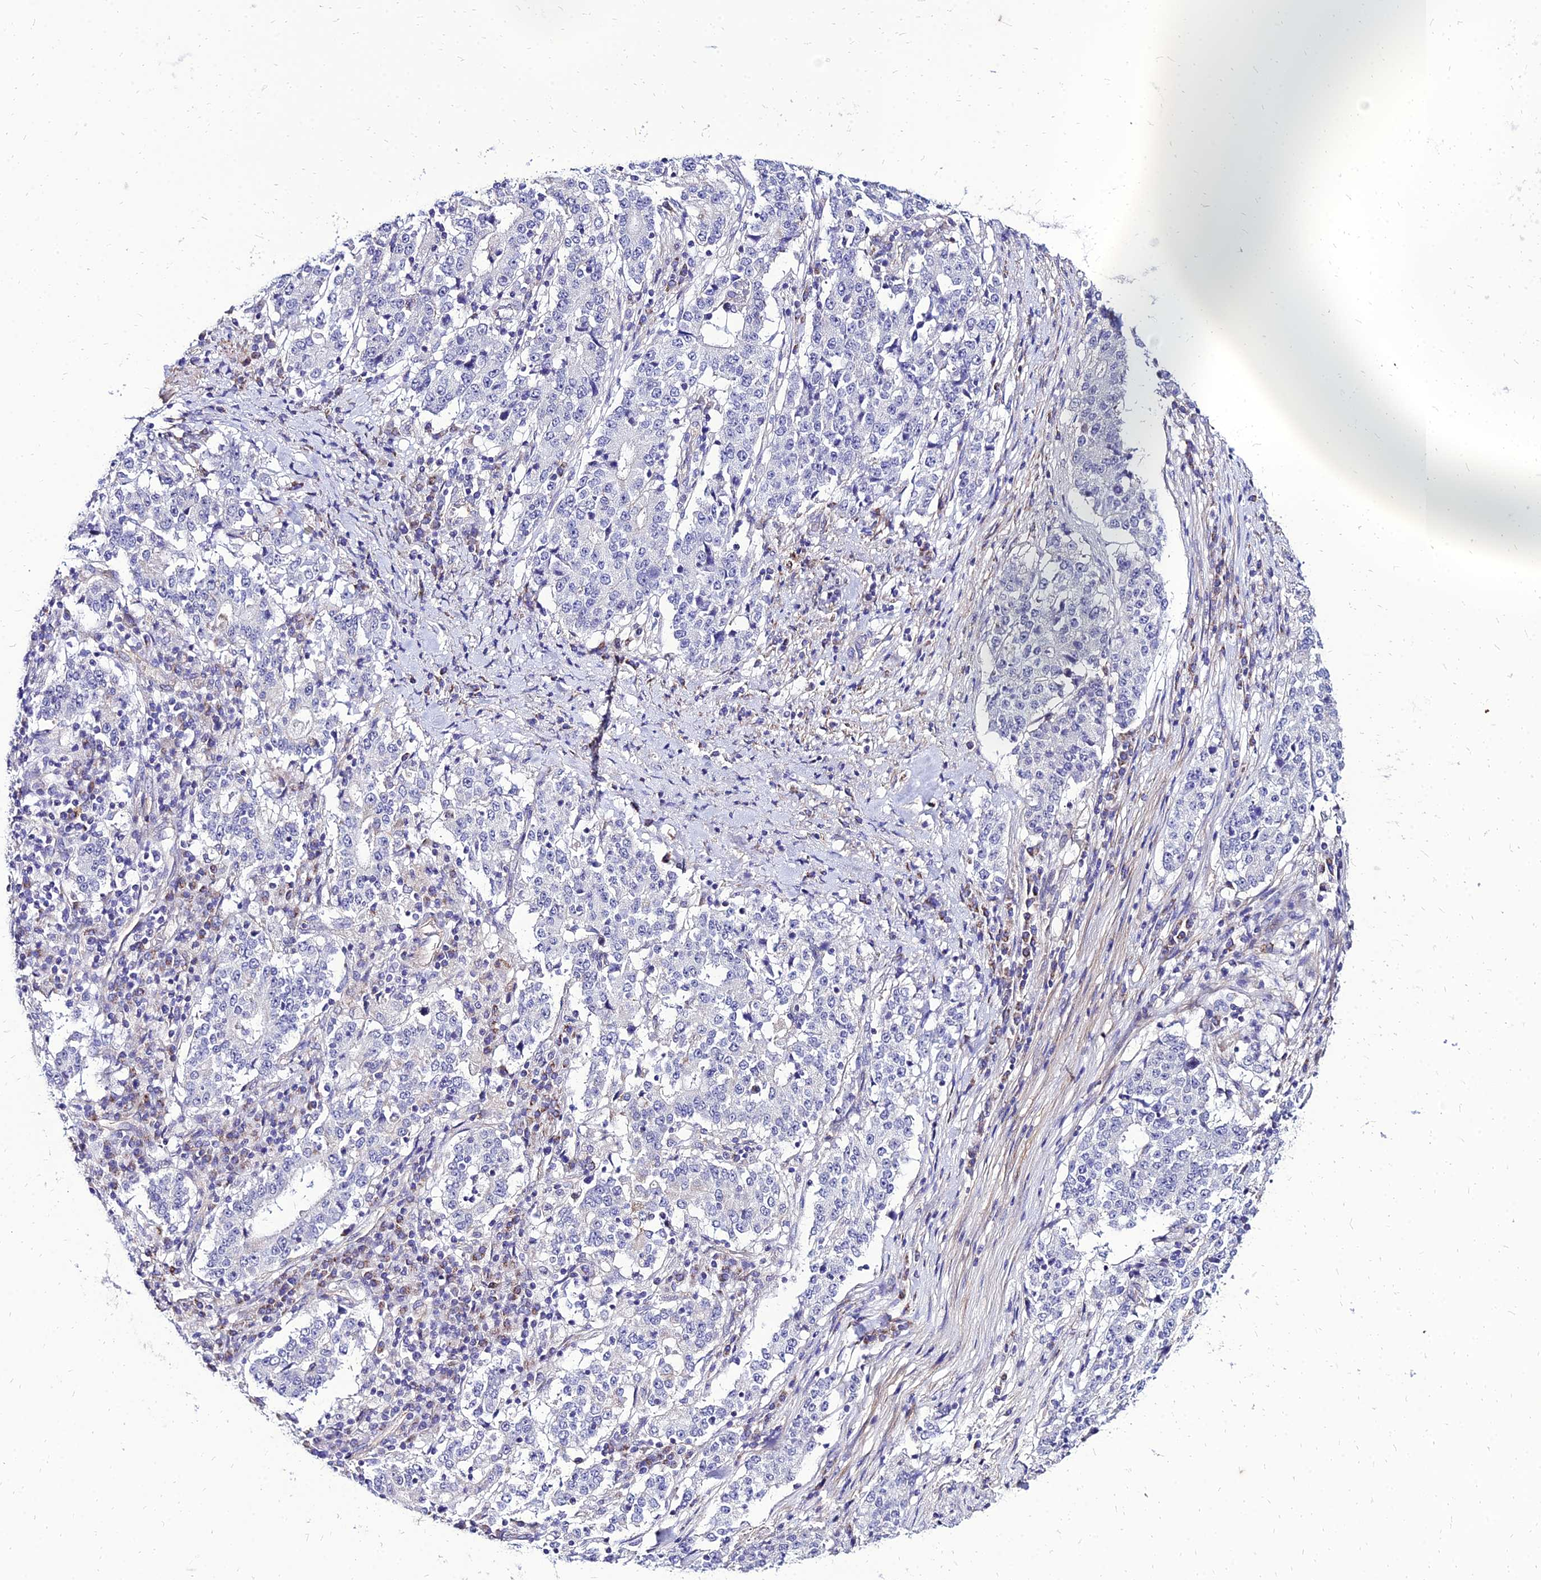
{"staining": {"intensity": "negative", "quantity": "none", "location": "none"}, "tissue": "stomach cancer", "cell_type": "Tumor cells", "image_type": "cancer", "snomed": [{"axis": "morphology", "description": "Adenocarcinoma, NOS"}, {"axis": "topography", "description": "Stomach"}], "caption": "A high-resolution histopathology image shows IHC staining of adenocarcinoma (stomach), which displays no significant staining in tumor cells. (DAB (3,3'-diaminobenzidine) immunohistochemistry (IHC) with hematoxylin counter stain).", "gene": "YEATS2", "patient": {"sex": "male", "age": 59}}